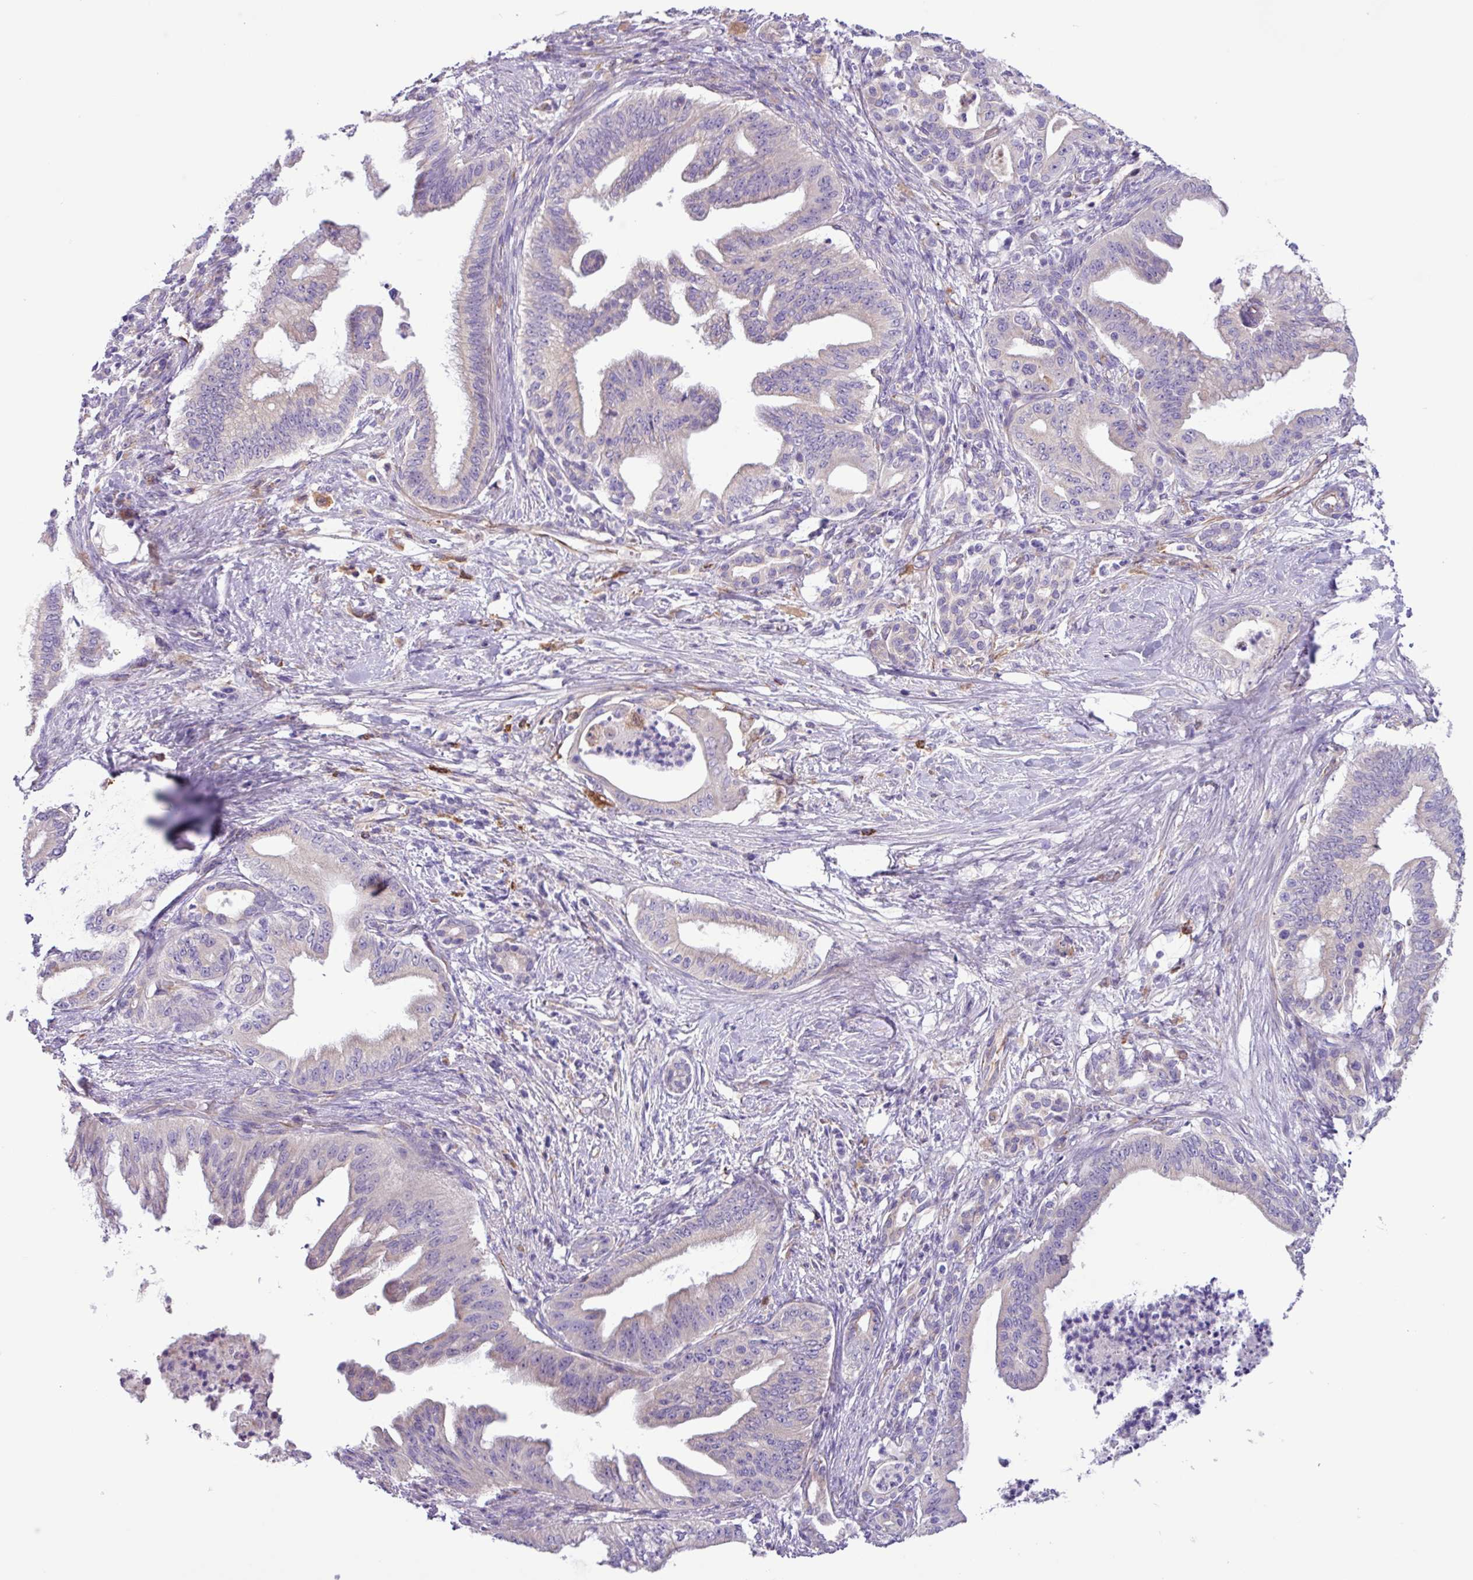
{"staining": {"intensity": "negative", "quantity": "none", "location": "none"}, "tissue": "pancreatic cancer", "cell_type": "Tumor cells", "image_type": "cancer", "snomed": [{"axis": "morphology", "description": "Adenocarcinoma, NOS"}, {"axis": "topography", "description": "Pancreas"}], "caption": "The image exhibits no significant positivity in tumor cells of pancreatic cancer.", "gene": "MRM2", "patient": {"sex": "male", "age": 58}}